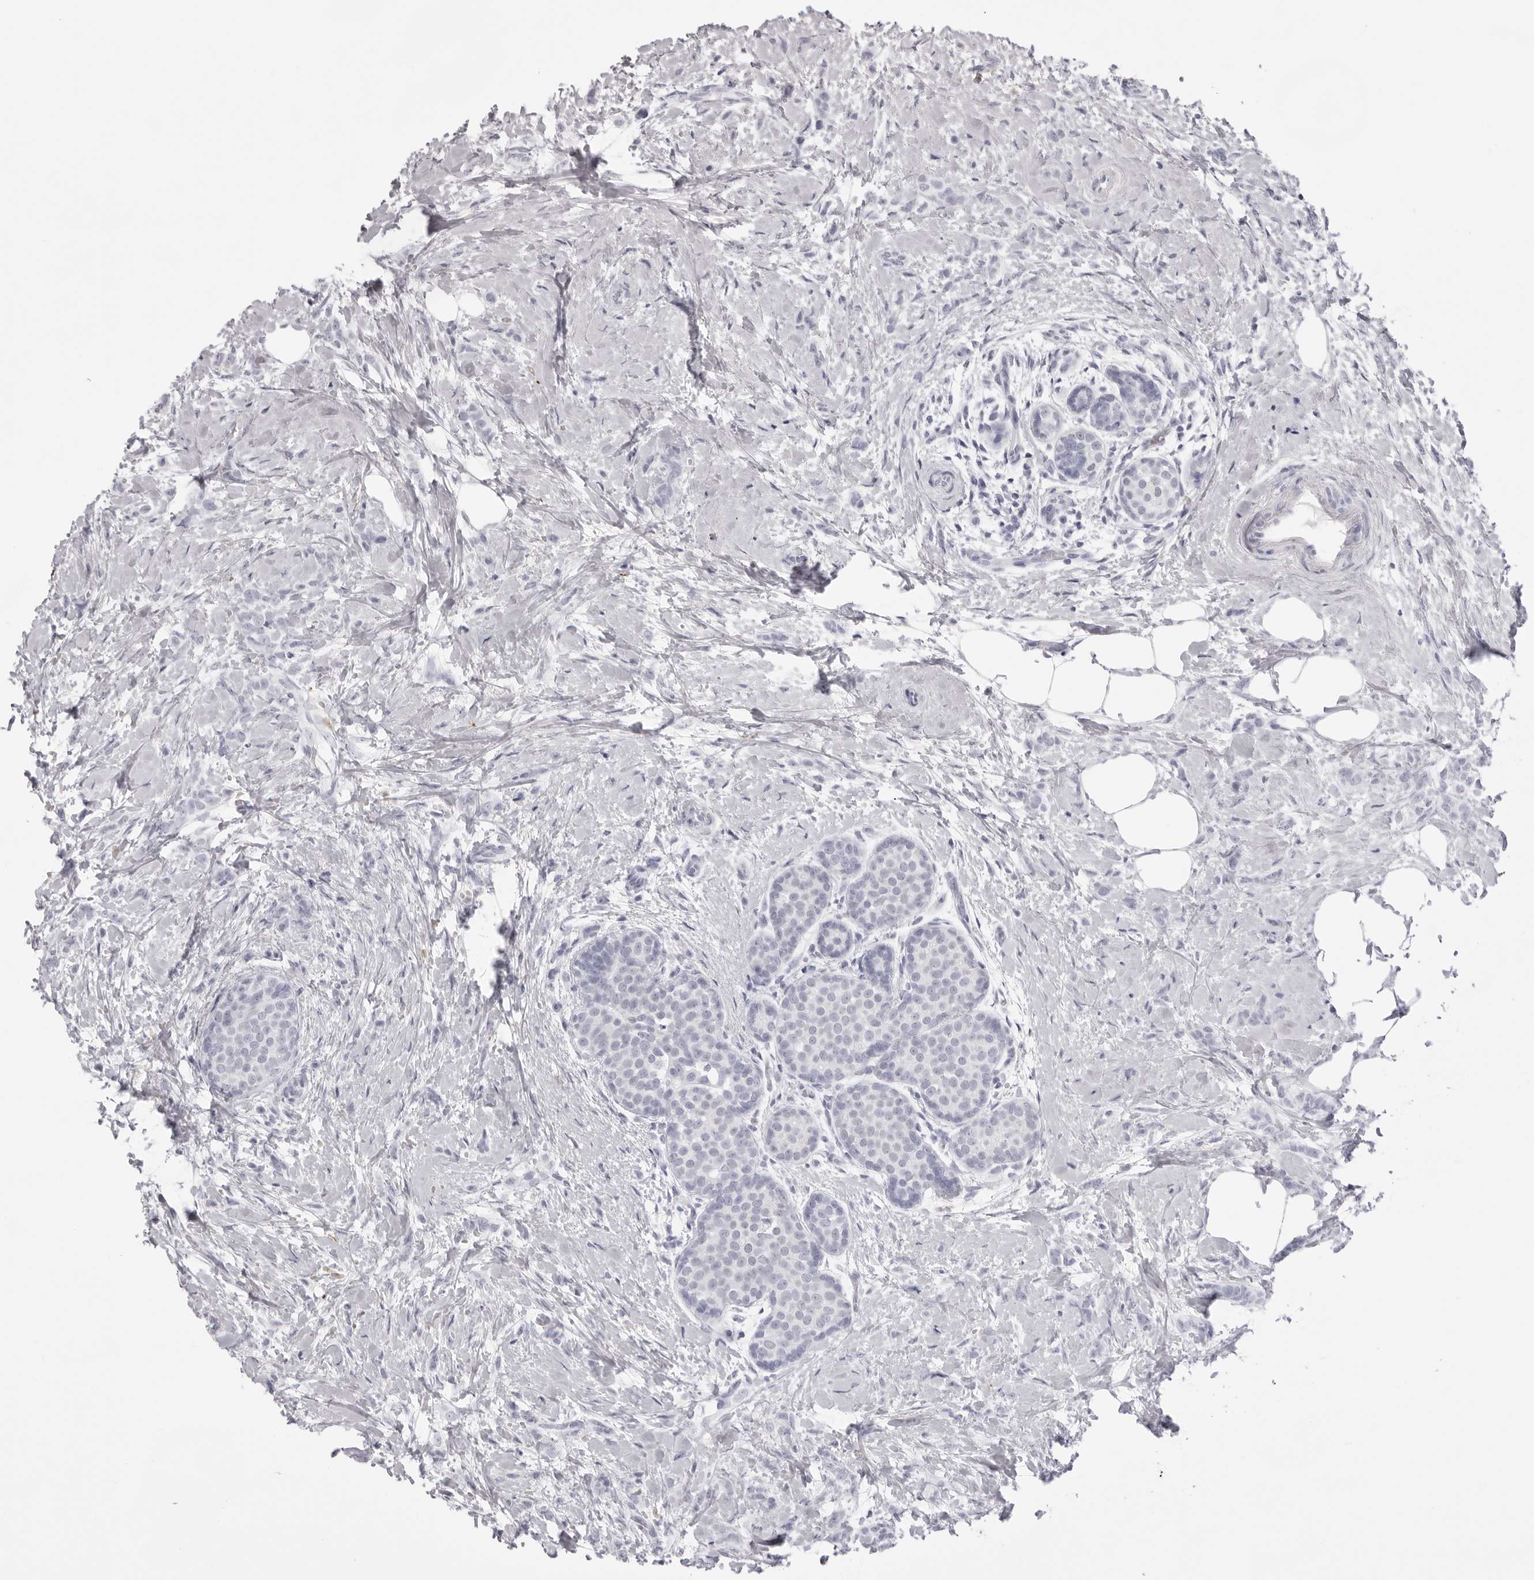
{"staining": {"intensity": "negative", "quantity": "none", "location": "none"}, "tissue": "breast cancer", "cell_type": "Tumor cells", "image_type": "cancer", "snomed": [{"axis": "morphology", "description": "Lobular carcinoma, in situ"}, {"axis": "morphology", "description": "Lobular carcinoma"}, {"axis": "topography", "description": "Breast"}], "caption": "The IHC photomicrograph has no significant expression in tumor cells of breast cancer (lobular carcinoma in situ) tissue.", "gene": "SPTA1", "patient": {"sex": "female", "age": 41}}